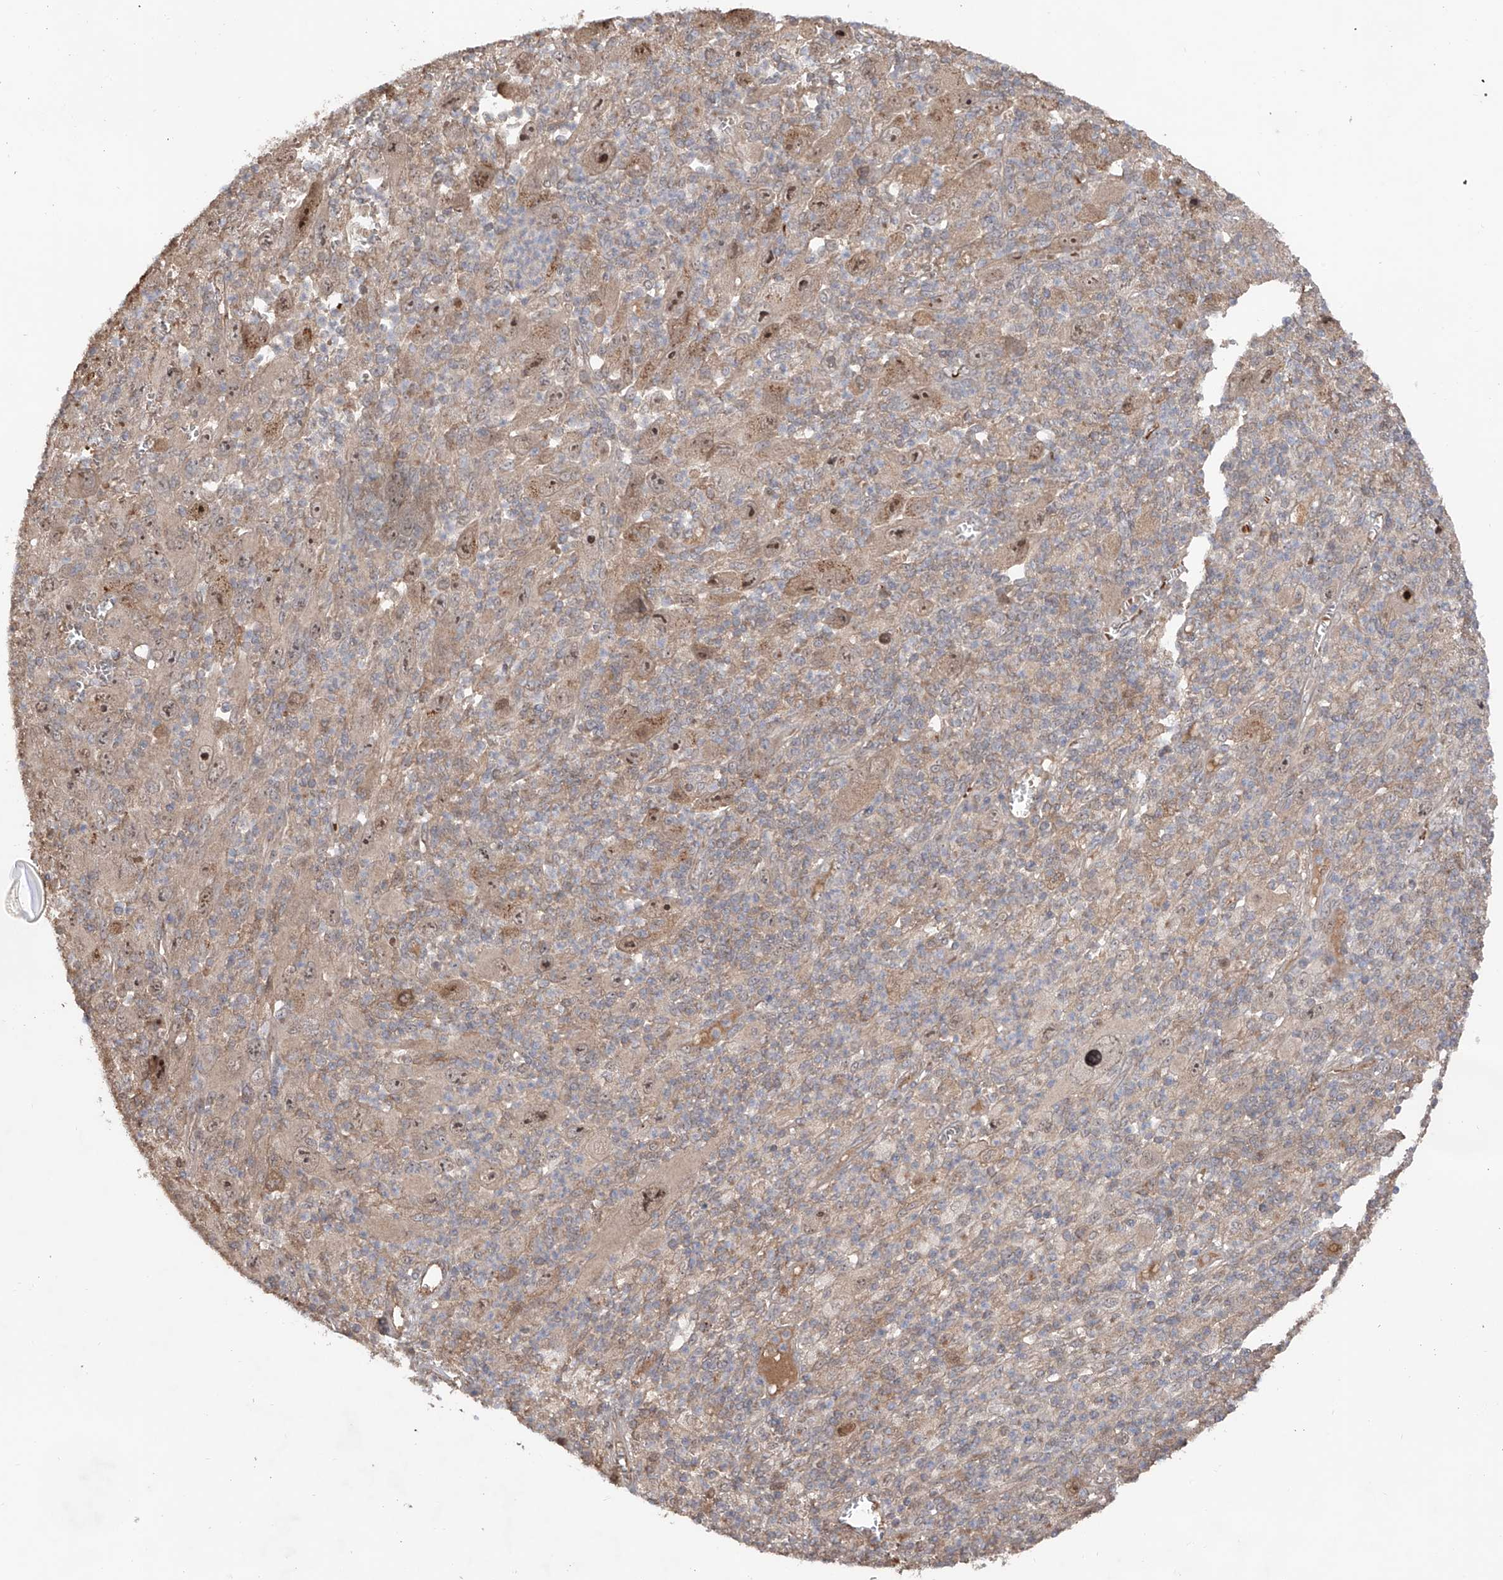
{"staining": {"intensity": "moderate", "quantity": "<25%", "location": "cytoplasmic/membranous,nuclear"}, "tissue": "melanoma", "cell_type": "Tumor cells", "image_type": "cancer", "snomed": [{"axis": "morphology", "description": "Malignant melanoma, Metastatic site"}, {"axis": "topography", "description": "Skin"}], "caption": "A brown stain shows moderate cytoplasmic/membranous and nuclear staining of a protein in malignant melanoma (metastatic site) tumor cells.", "gene": "EDN1", "patient": {"sex": "female", "age": 56}}